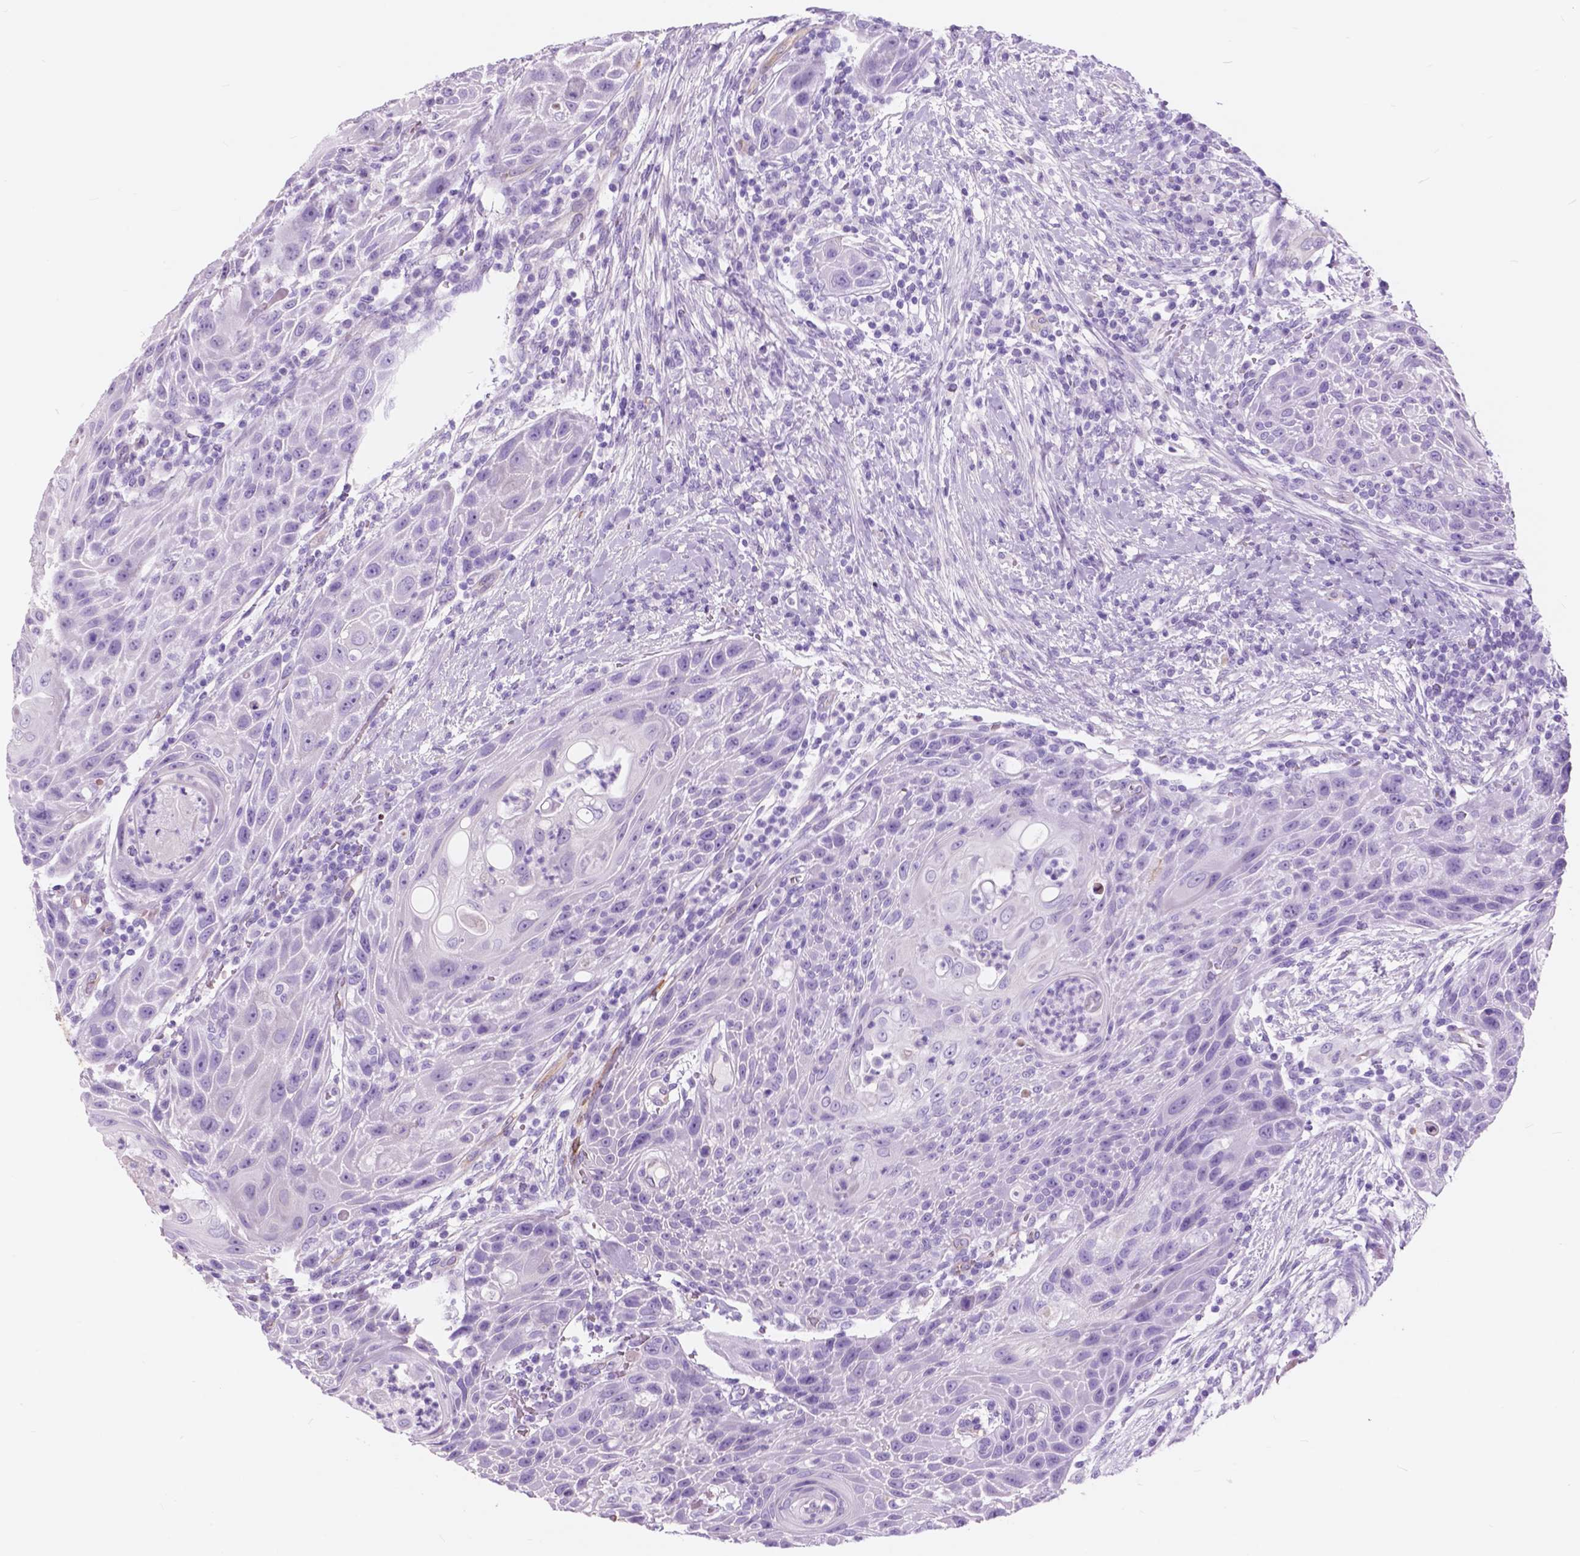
{"staining": {"intensity": "negative", "quantity": "none", "location": "none"}, "tissue": "head and neck cancer", "cell_type": "Tumor cells", "image_type": "cancer", "snomed": [{"axis": "morphology", "description": "Squamous cell carcinoma, NOS"}, {"axis": "topography", "description": "Head-Neck"}], "caption": "This is an immunohistochemistry image of head and neck cancer (squamous cell carcinoma). There is no expression in tumor cells.", "gene": "FXYD2", "patient": {"sex": "male", "age": 69}}